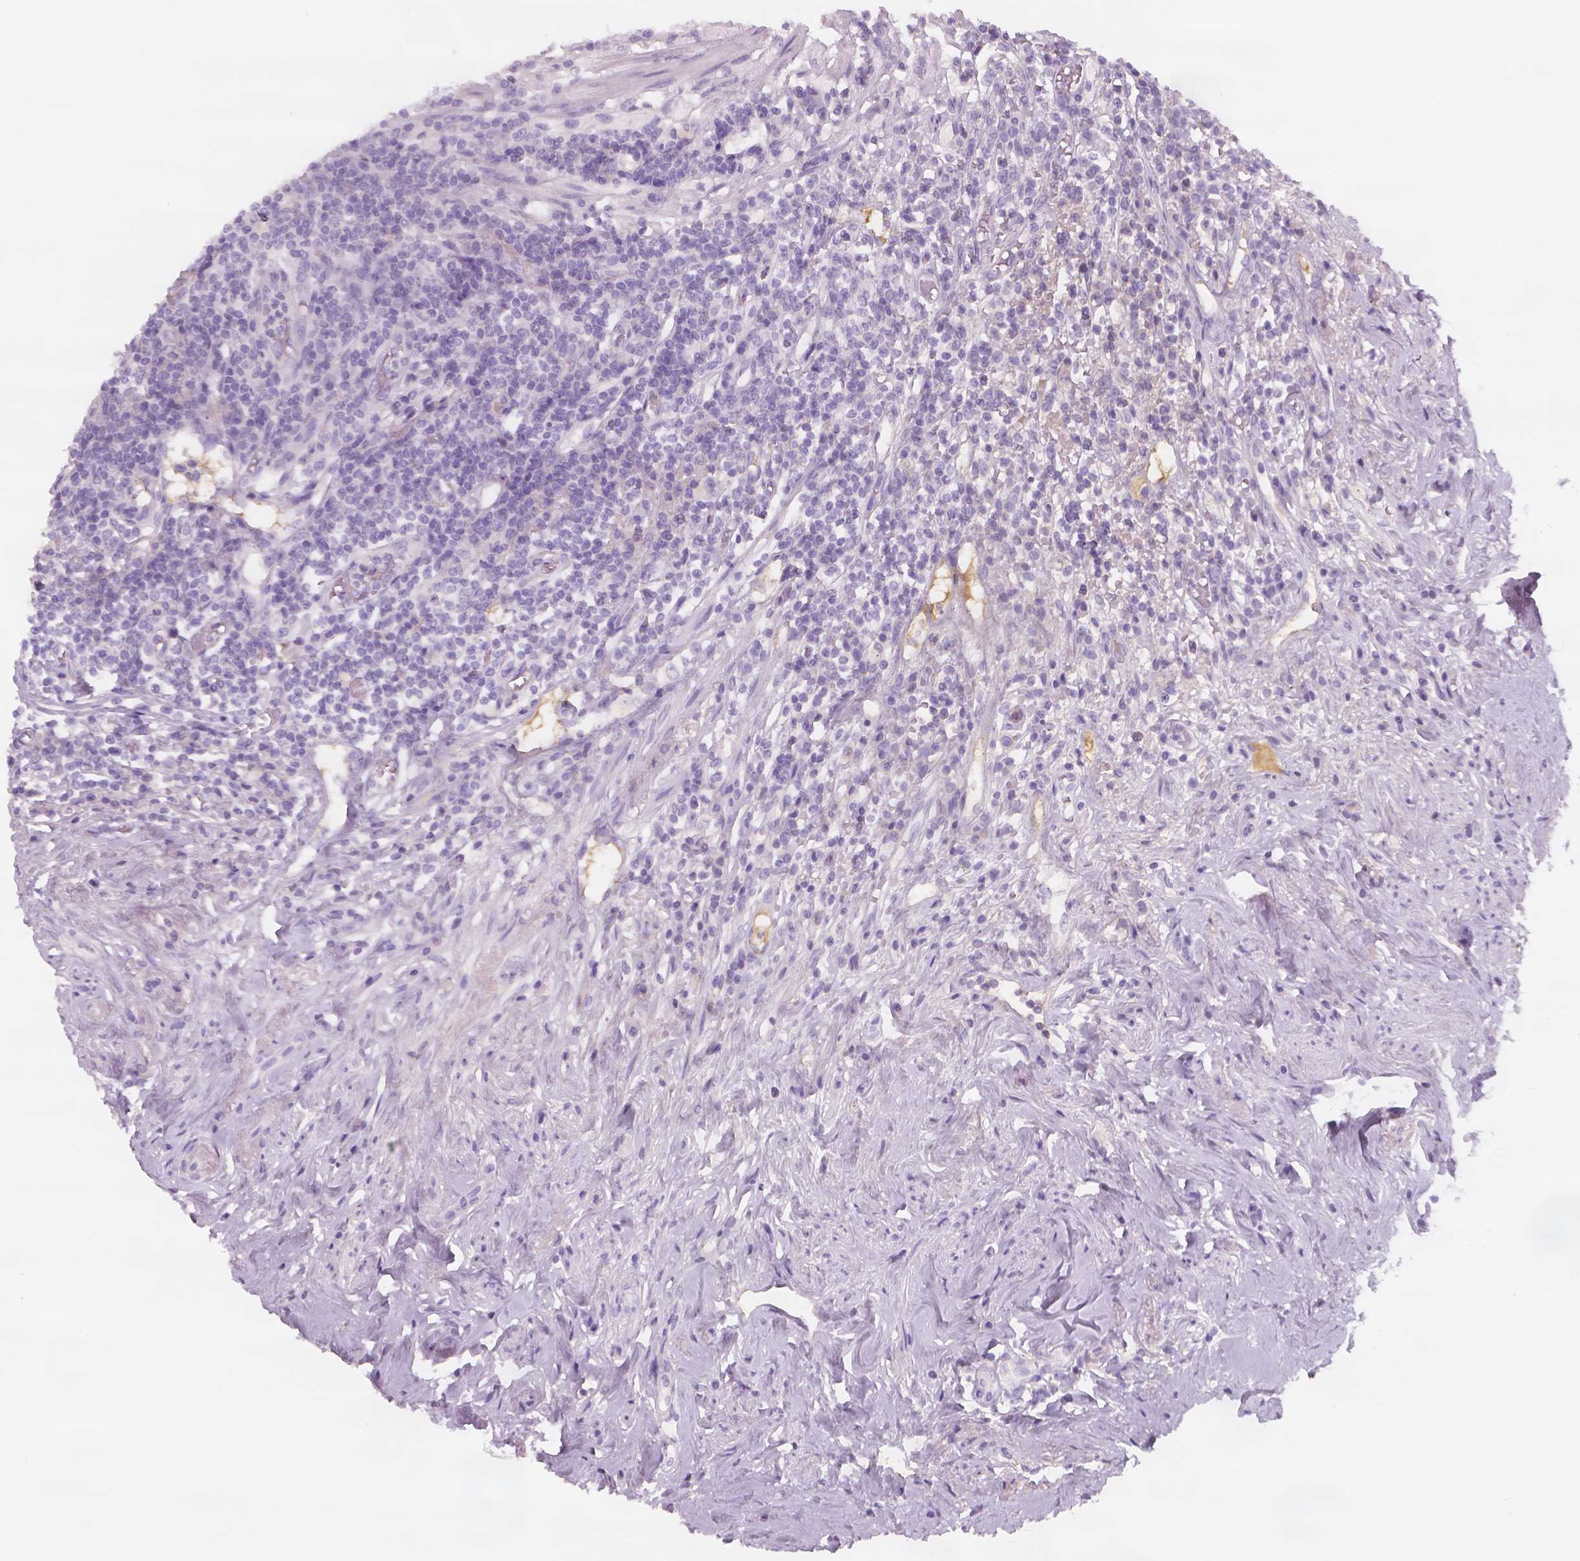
{"staining": {"intensity": "negative", "quantity": "none", "location": "none"}, "tissue": "appendix", "cell_type": "Glandular cells", "image_type": "normal", "snomed": [{"axis": "morphology", "description": "Normal tissue, NOS"}, {"axis": "morphology", "description": "Carcinoma, endometroid"}, {"axis": "topography", "description": "Appendix"}, {"axis": "topography", "description": "Colon"}], "caption": "IHC micrograph of normal appendix stained for a protein (brown), which reveals no expression in glandular cells. (DAB (3,3'-diaminobenzidine) immunohistochemistry with hematoxylin counter stain).", "gene": "APOA4", "patient": {"sex": "female", "age": 60}}